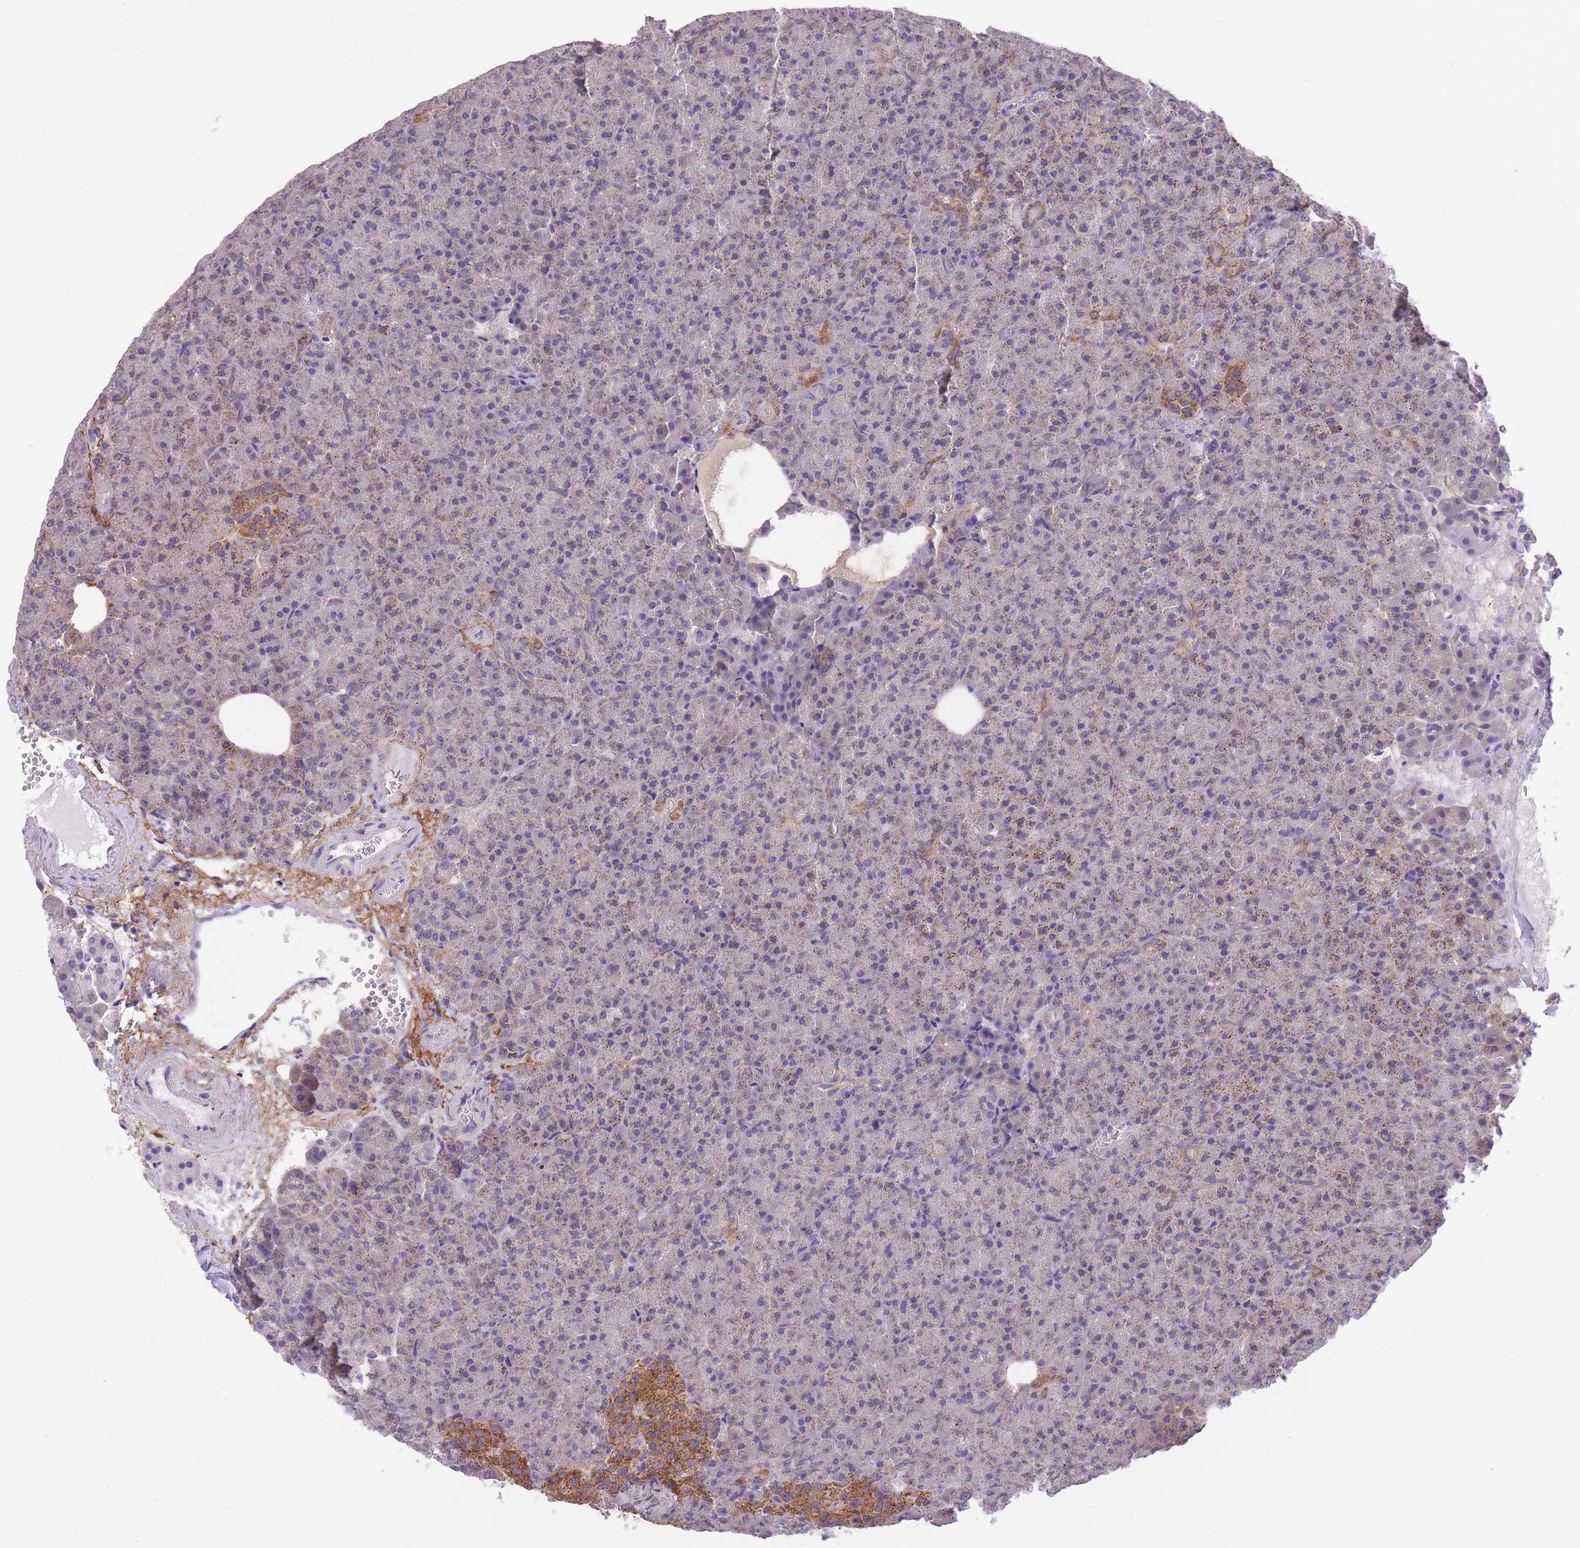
{"staining": {"intensity": "moderate", "quantity": "25%-75%", "location": "cytoplasmic/membranous"}, "tissue": "pancreas", "cell_type": "Exocrine glandular cells", "image_type": "normal", "snomed": [{"axis": "morphology", "description": "Normal tissue, NOS"}, {"axis": "topography", "description": "Pancreas"}], "caption": "High-power microscopy captured an immunohistochemistry image of benign pancreas, revealing moderate cytoplasmic/membranous positivity in about 25%-75% of exocrine glandular cells.", "gene": "ST3GAL3", "patient": {"sex": "female", "age": 74}}